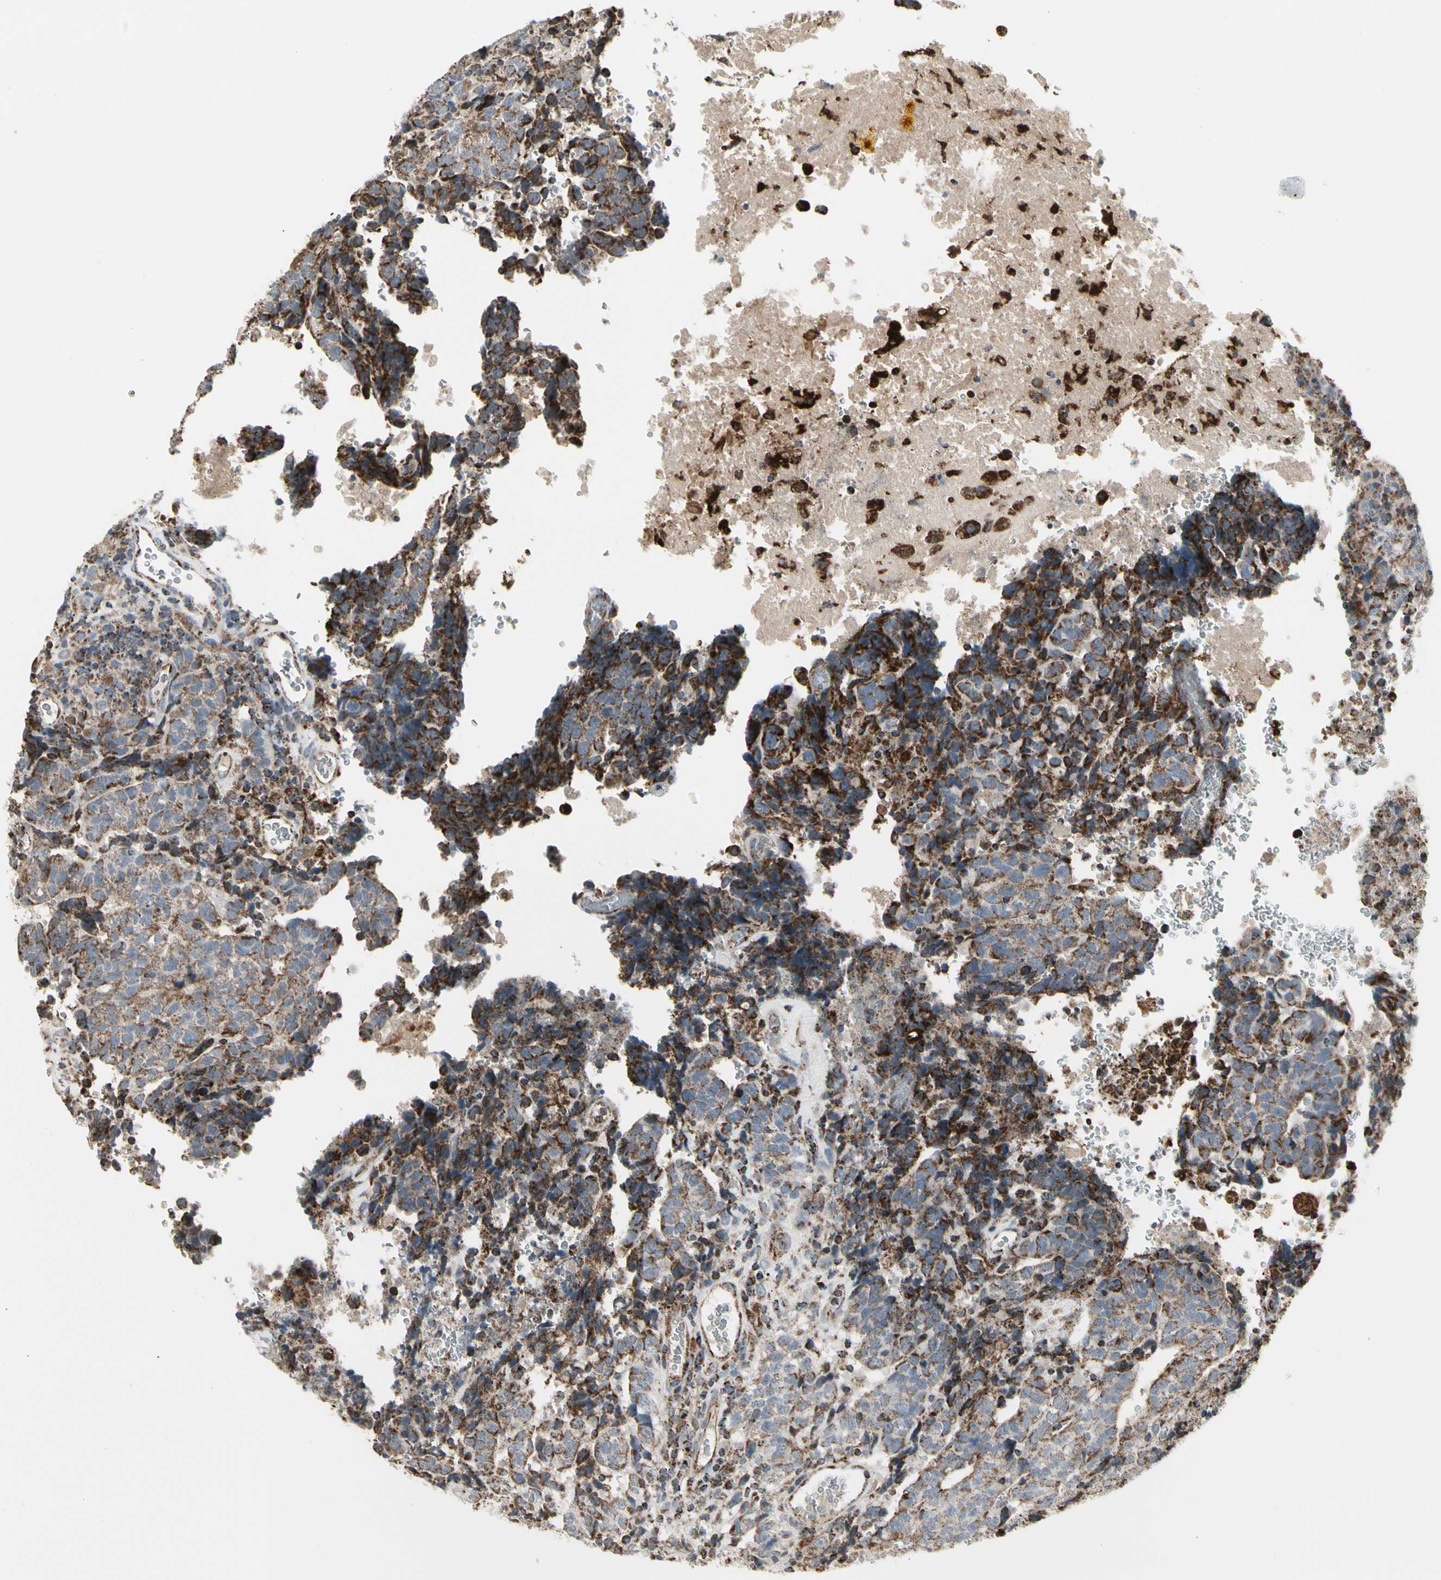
{"staining": {"intensity": "moderate", "quantity": "25%-75%", "location": "cytoplasmic/membranous"}, "tissue": "testis cancer", "cell_type": "Tumor cells", "image_type": "cancer", "snomed": [{"axis": "morphology", "description": "Necrosis, NOS"}, {"axis": "morphology", "description": "Carcinoma, Embryonal, NOS"}, {"axis": "topography", "description": "Testis"}], "caption": "The histopathology image displays immunohistochemical staining of embryonal carcinoma (testis). There is moderate cytoplasmic/membranous staining is present in about 25%-75% of tumor cells. Nuclei are stained in blue.", "gene": "TMEM176A", "patient": {"sex": "male", "age": 19}}